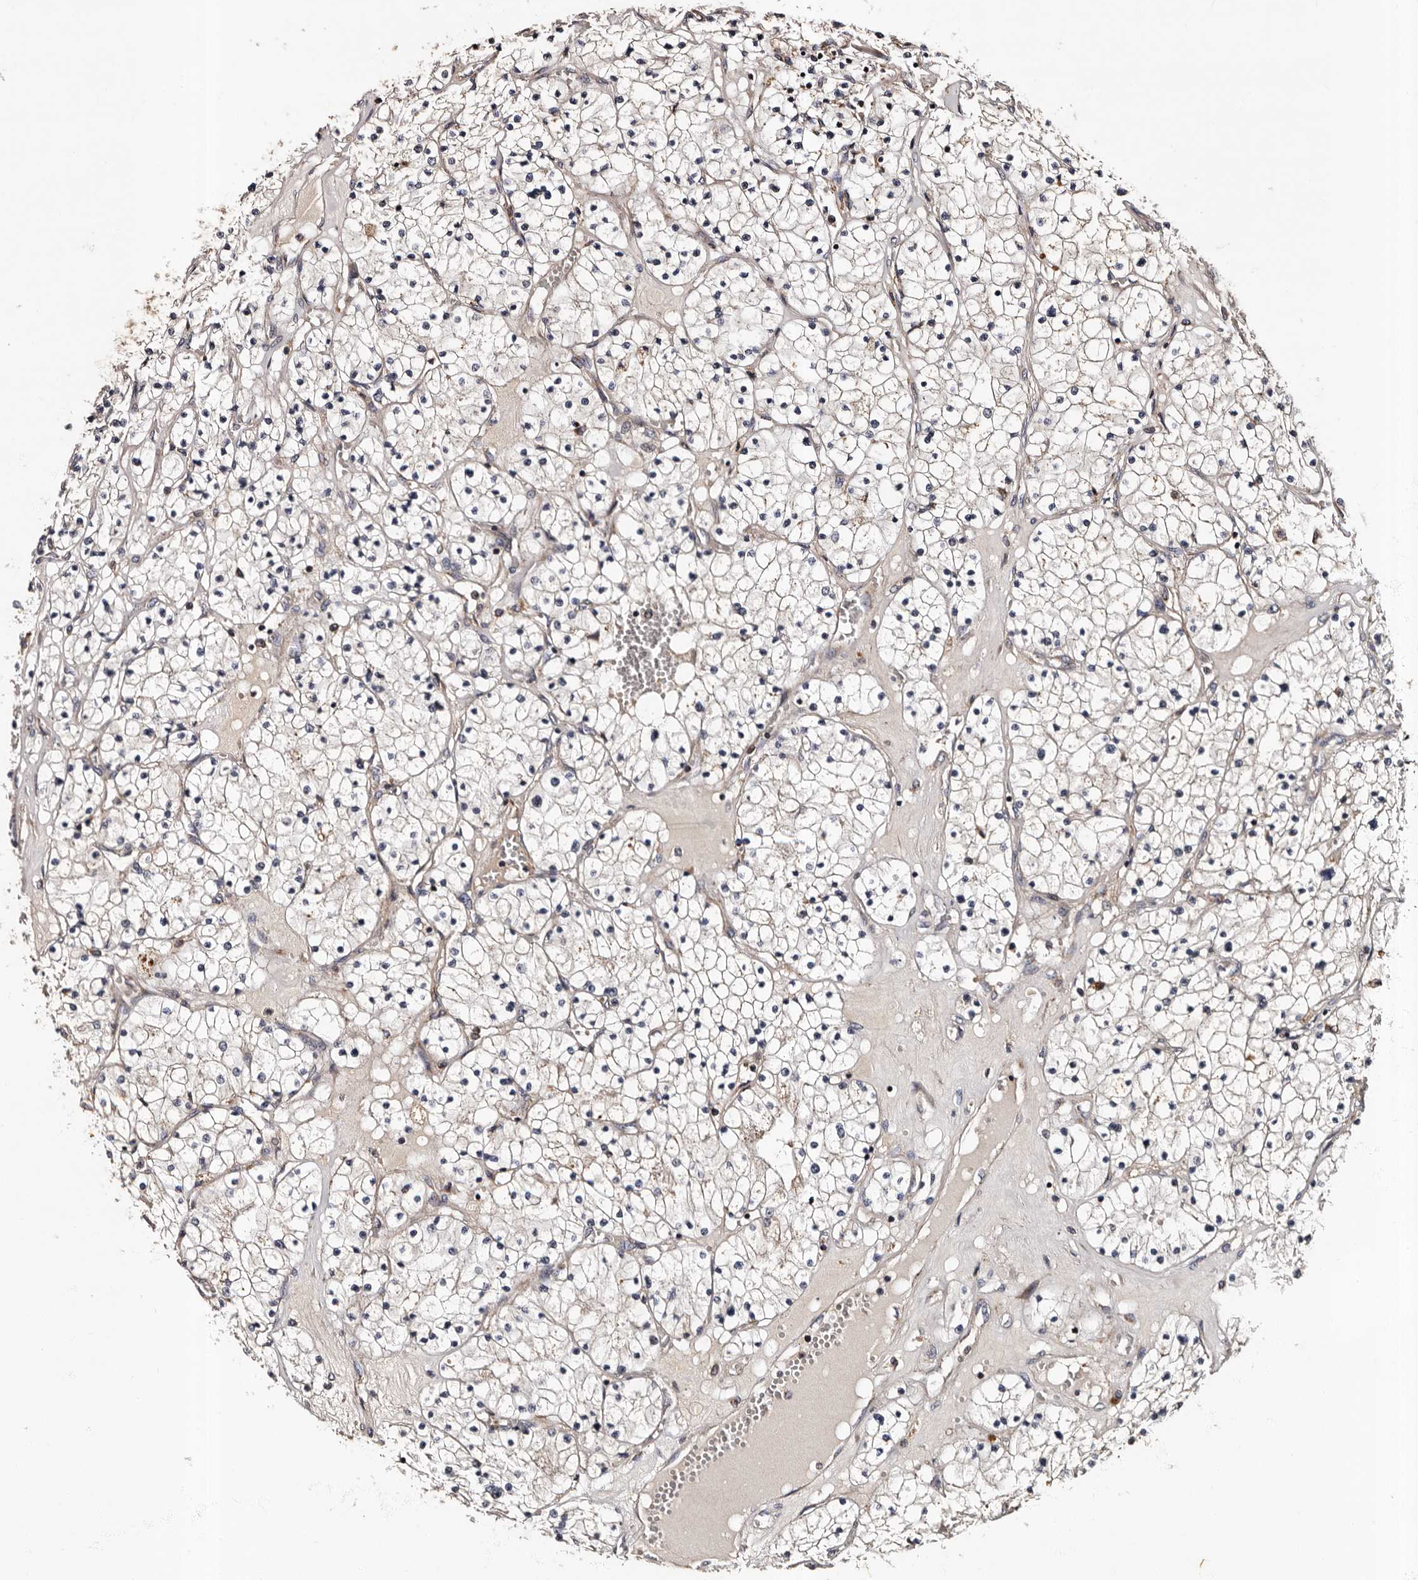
{"staining": {"intensity": "negative", "quantity": "none", "location": "none"}, "tissue": "renal cancer", "cell_type": "Tumor cells", "image_type": "cancer", "snomed": [{"axis": "morphology", "description": "Normal tissue, NOS"}, {"axis": "morphology", "description": "Adenocarcinoma, NOS"}, {"axis": "topography", "description": "Kidney"}], "caption": "A micrograph of human renal cancer is negative for staining in tumor cells.", "gene": "ADCK5", "patient": {"sex": "male", "age": 68}}